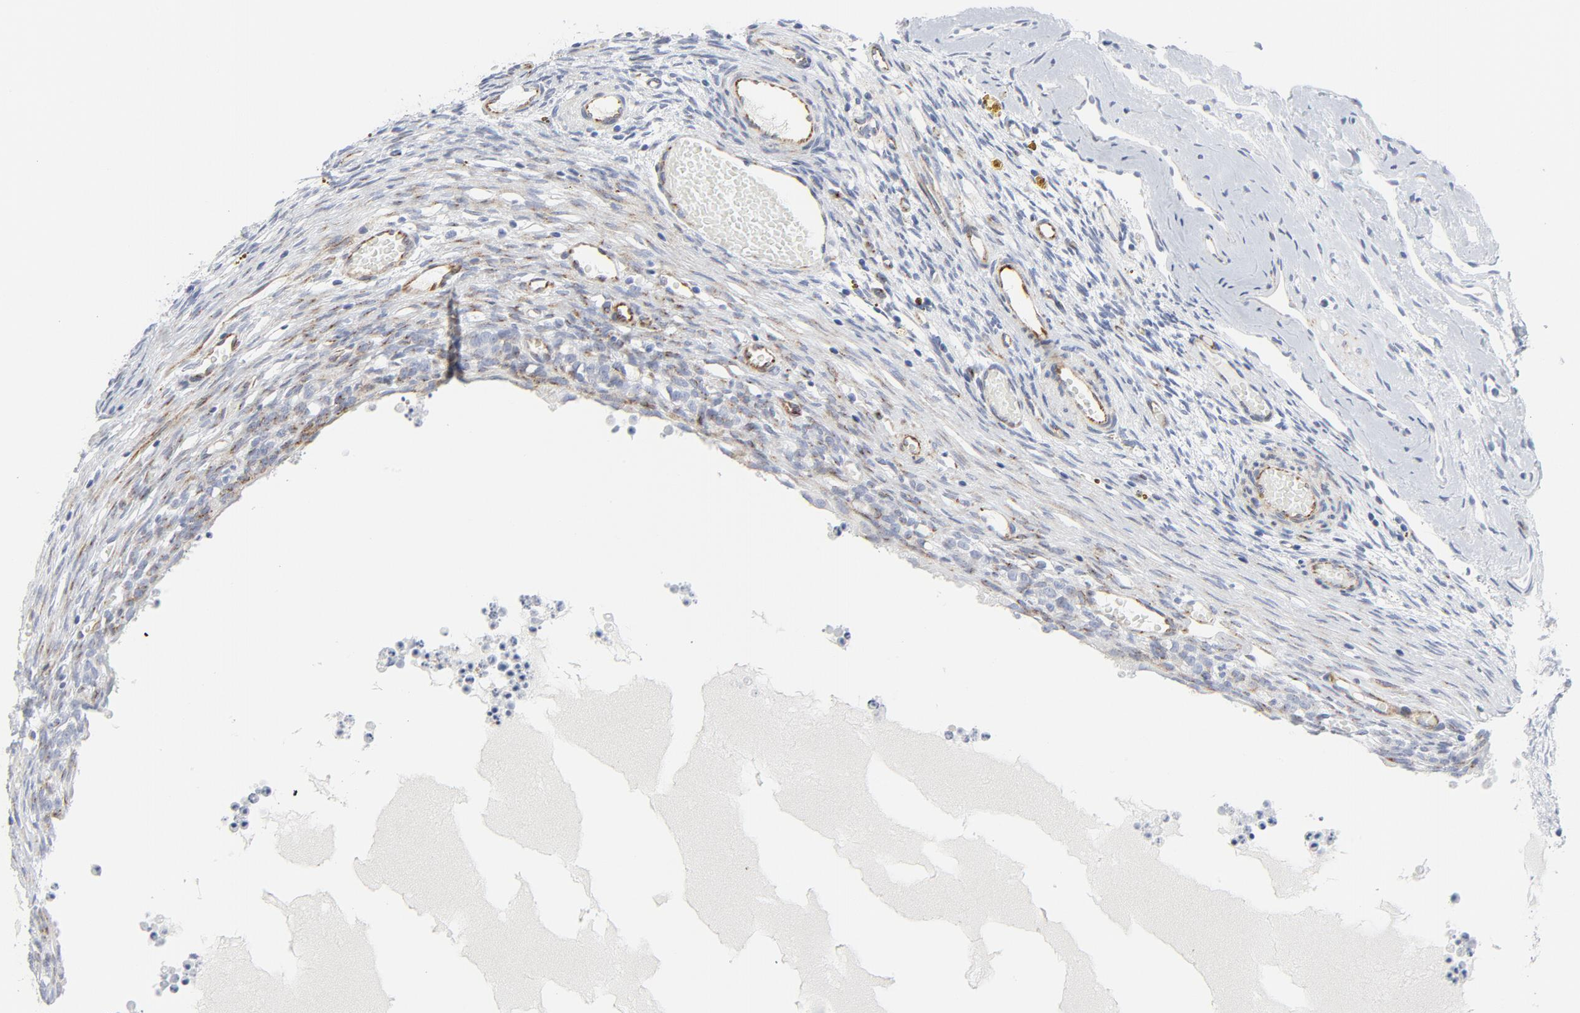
{"staining": {"intensity": "negative", "quantity": "none", "location": "none"}, "tissue": "ovary", "cell_type": "Ovarian stroma cells", "image_type": "normal", "snomed": [{"axis": "morphology", "description": "Normal tissue, NOS"}, {"axis": "topography", "description": "Ovary"}], "caption": "IHC of benign ovary displays no positivity in ovarian stroma cells.", "gene": "TUBB1", "patient": {"sex": "female", "age": 35}}